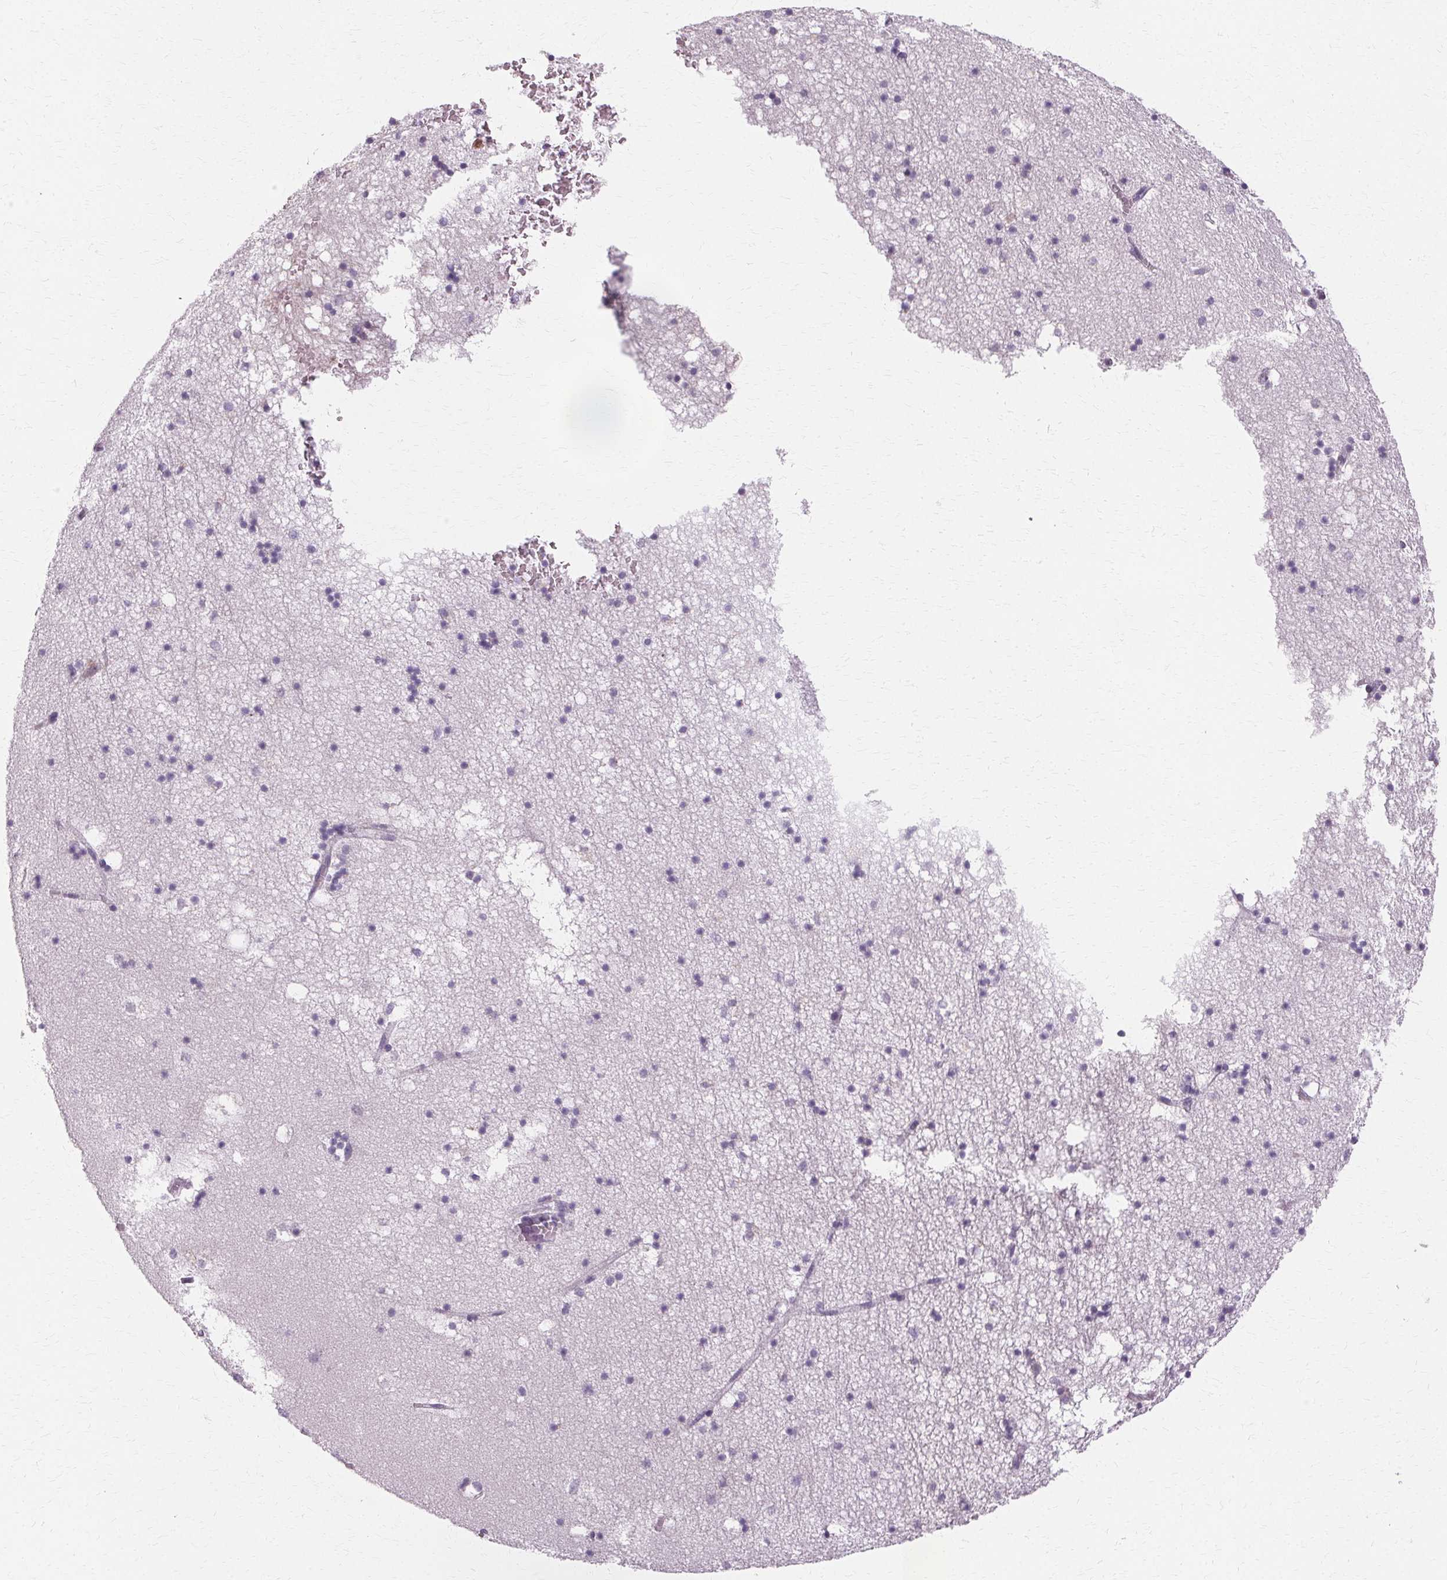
{"staining": {"intensity": "negative", "quantity": "none", "location": "none"}, "tissue": "hippocampus", "cell_type": "Glial cells", "image_type": "normal", "snomed": [{"axis": "morphology", "description": "Normal tissue, NOS"}, {"axis": "topography", "description": "Hippocampus"}], "caption": "Unremarkable hippocampus was stained to show a protein in brown. There is no significant positivity in glial cells. Brightfield microscopy of immunohistochemistry (IHC) stained with DAB (brown) and hematoxylin (blue), captured at high magnification.", "gene": "FCRL3", "patient": {"sex": "male", "age": 58}}